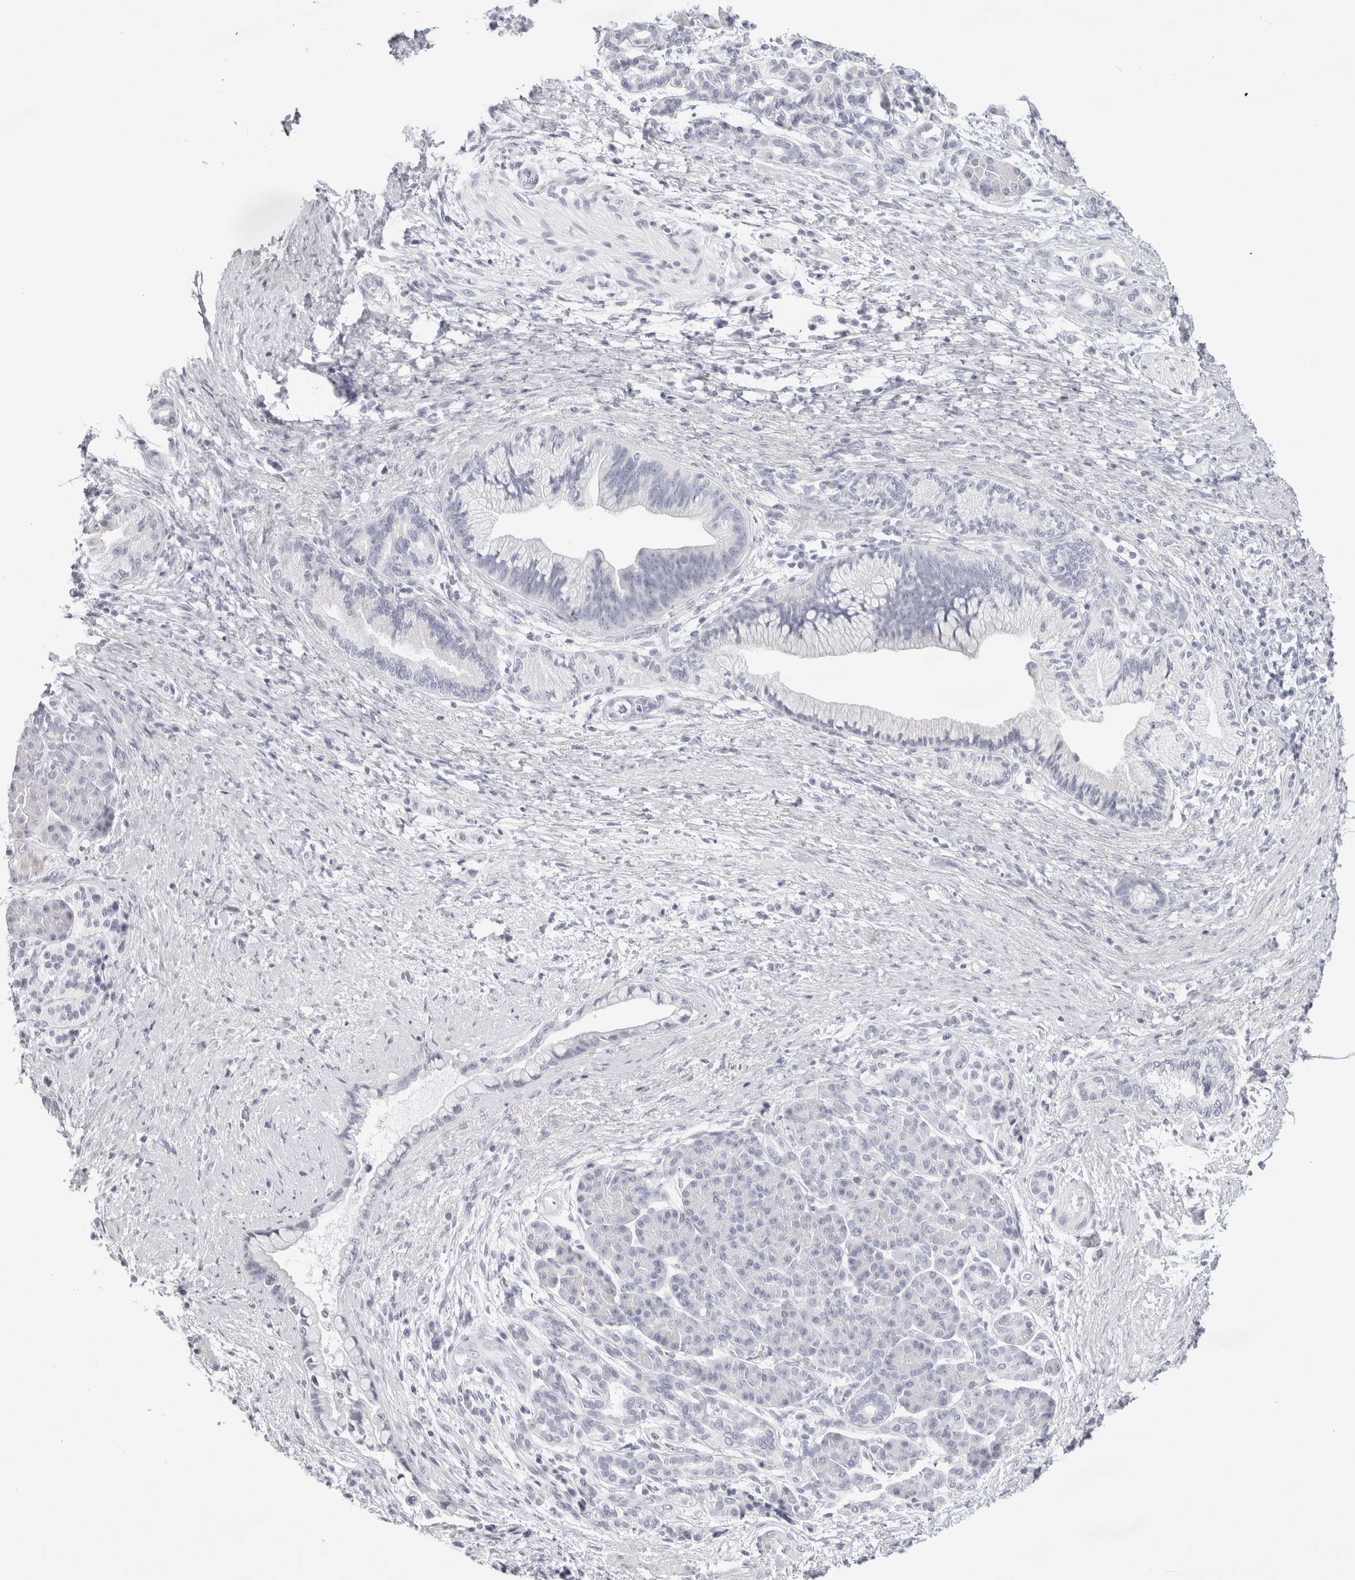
{"staining": {"intensity": "negative", "quantity": "none", "location": "none"}, "tissue": "pancreatic cancer", "cell_type": "Tumor cells", "image_type": "cancer", "snomed": [{"axis": "morphology", "description": "Adenocarcinoma, NOS"}, {"axis": "topography", "description": "Pancreas"}], "caption": "This is an immunohistochemistry (IHC) image of human pancreatic adenocarcinoma. There is no expression in tumor cells.", "gene": "GARIN1A", "patient": {"sex": "male", "age": 59}}